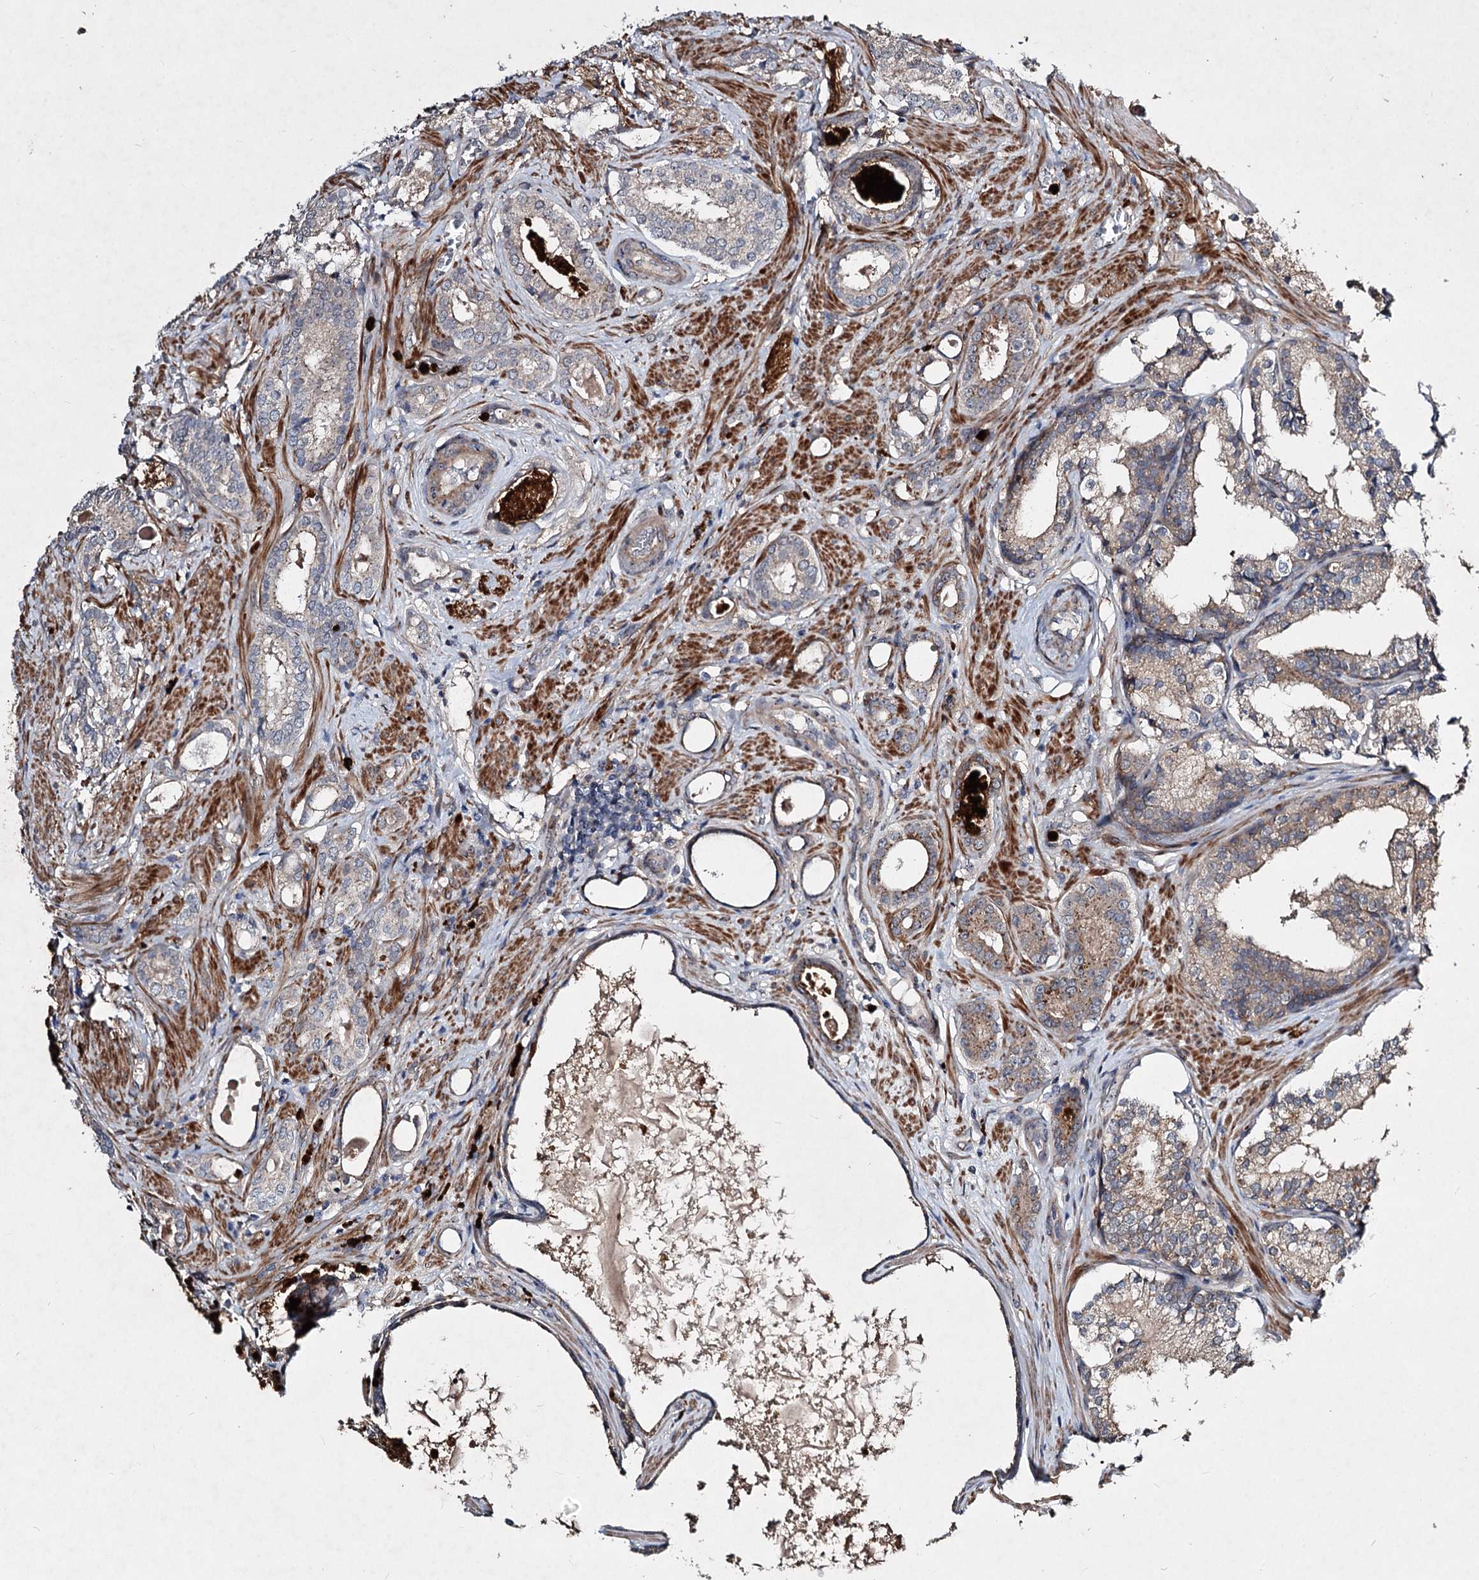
{"staining": {"intensity": "weak", "quantity": "25%-75%", "location": "cytoplasmic/membranous"}, "tissue": "prostate cancer", "cell_type": "Tumor cells", "image_type": "cancer", "snomed": [{"axis": "morphology", "description": "Adenocarcinoma, High grade"}, {"axis": "topography", "description": "Prostate"}], "caption": "A histopathology image of human prostate cancer (high-grade adenocarcinoma) stained for a protein demonstrates weak cytoplasmic/membranous brown staining in tumor cells. (DAB (3,3'-diaminobenzidine) = brown stain, brightfield microscopy at high magnification).", "gene": "MINDY3", "patient": {"sex": "male", "age": 58}}